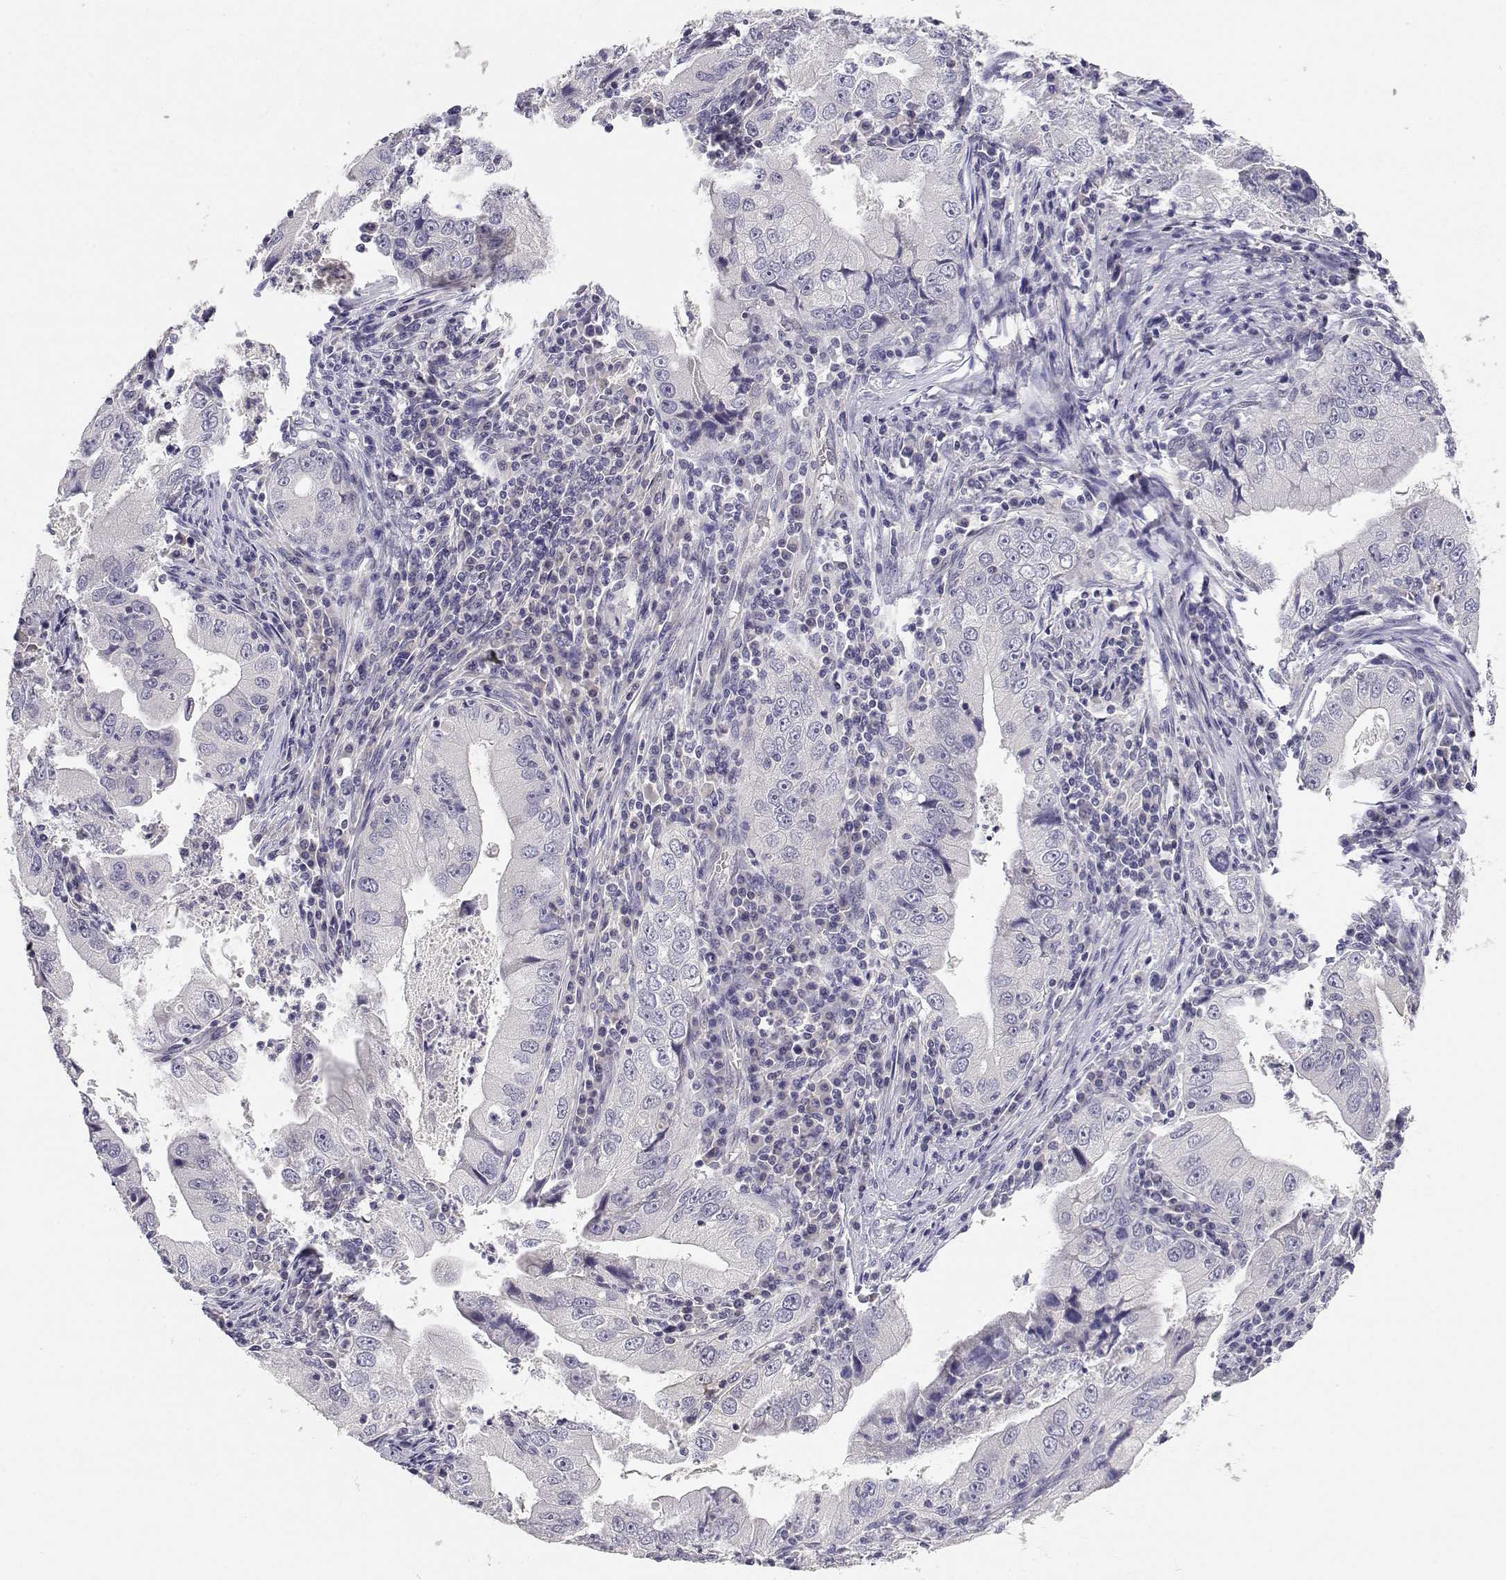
{"staining": {"intensity": "negative", "quantity": "none", "location": "none"}, "tissue": "stomach cancer", "cell_type": "Tumor cells", "image_type": "cancer", "snomed": [{"axis": "morphology", "description": "Adenocarcinoma, NOS"}, {"axis": "topography", "description": "Stomach"}], "caption": "Immunohistochemistry histopathology image of human adenocarcinoma (stomach) stained for a protein (brown), which displays no positivity in tumor cells. (Stains: DAB (3,3'-diaminobenzidine) immunohistochemistry (IHC) with hematoxylin counter stain, Microscopy: brightfield microscopy at high magnification).", "gene": "ADA", "patient": {"sex": "male", "age": 76}}